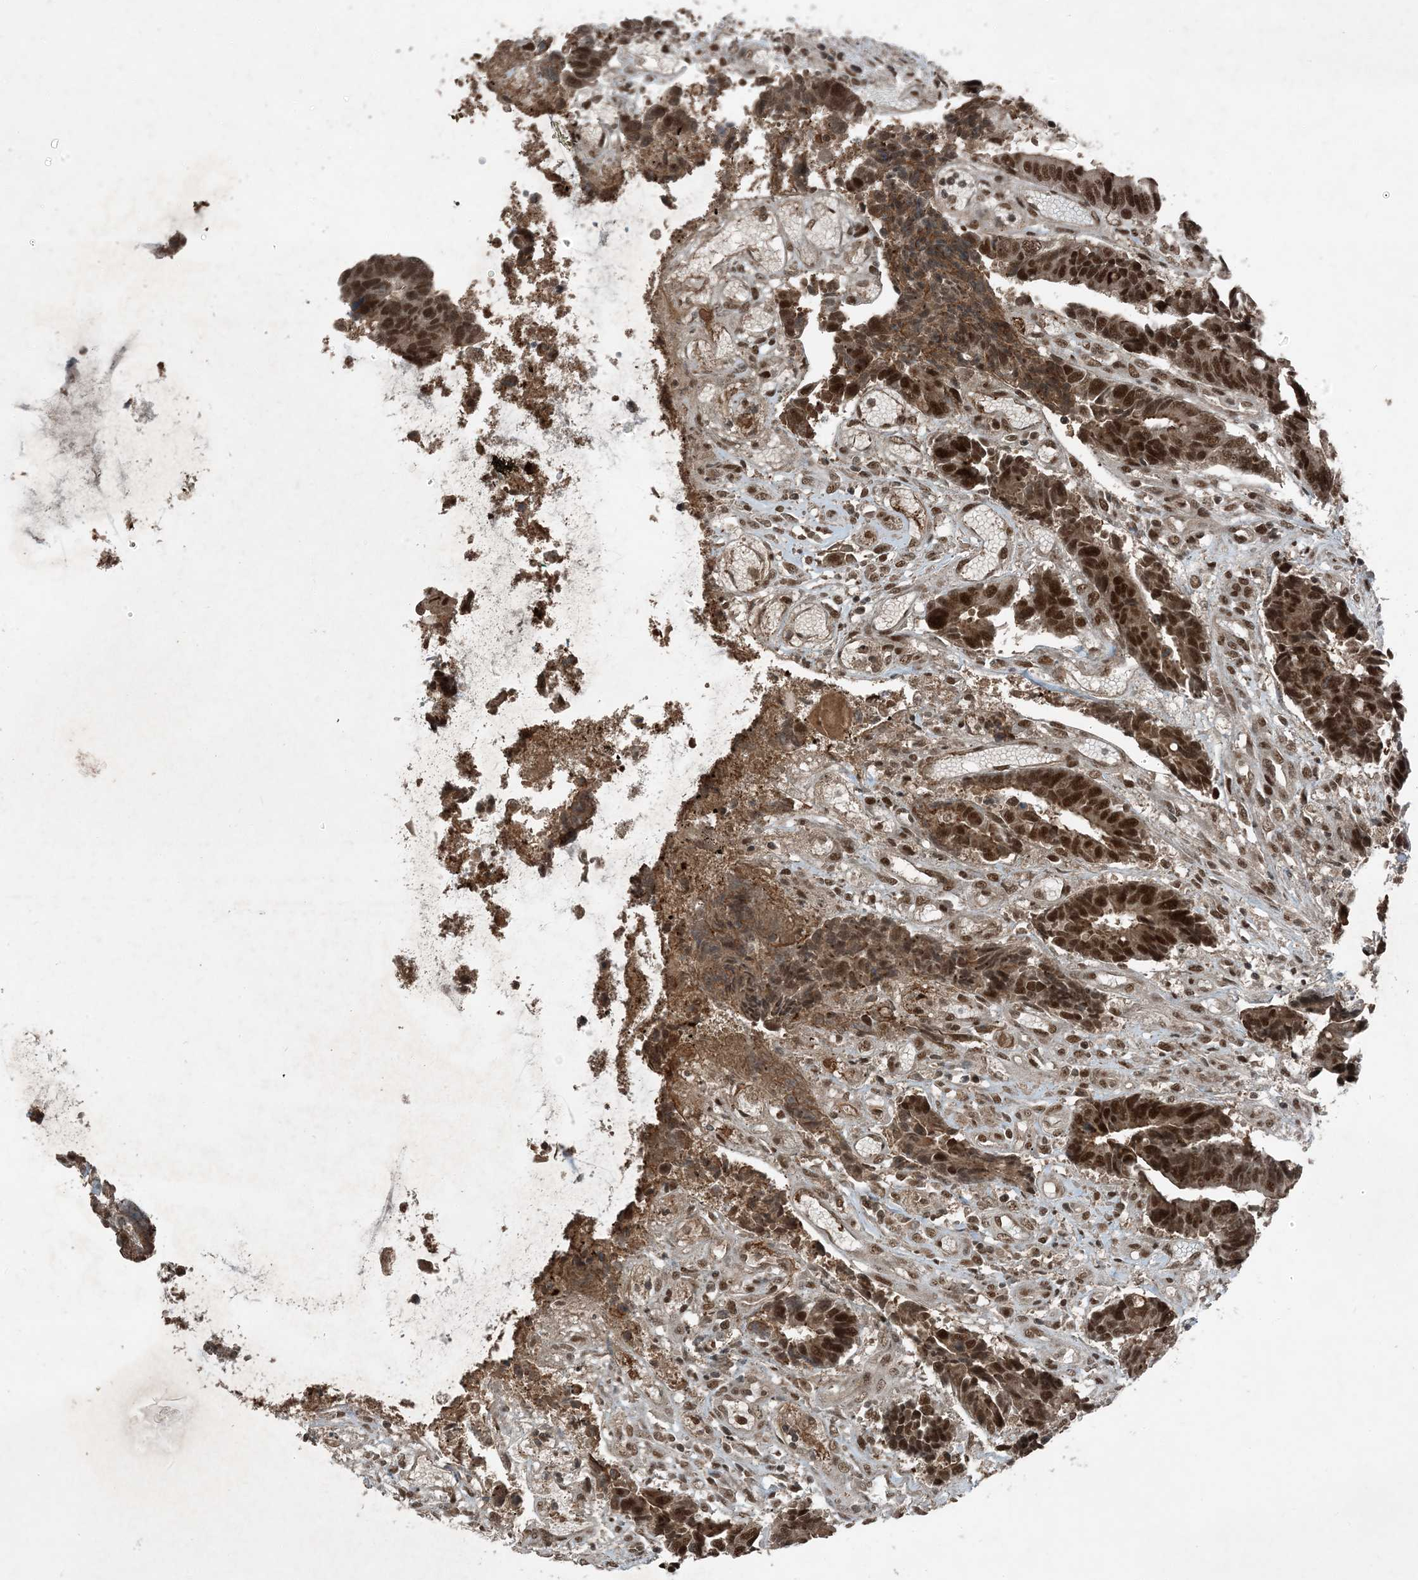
{"staining": {"intensity": "strong", "quantity": ">75%", "location": "nuclear"}, "tissue": "colorectal cancer", "cell_type": "Tumor cells", "image_type": "cancer", "snomed": [{"axis": "morphology", "description": "Adenocarcinoma, NOS"}, {"axis": "topography", "description": "Rectum"}], "caption": "Immunohistochemistry (IHC) photomicrograph of adenocarcinoma (colorectal) stained for a protein (brown), which displays high levels of strong nuclear positivity in about >75% of tumor cells.", "gene": "TRAPPC12", "patient": {"sex": "male", "age": 84}}